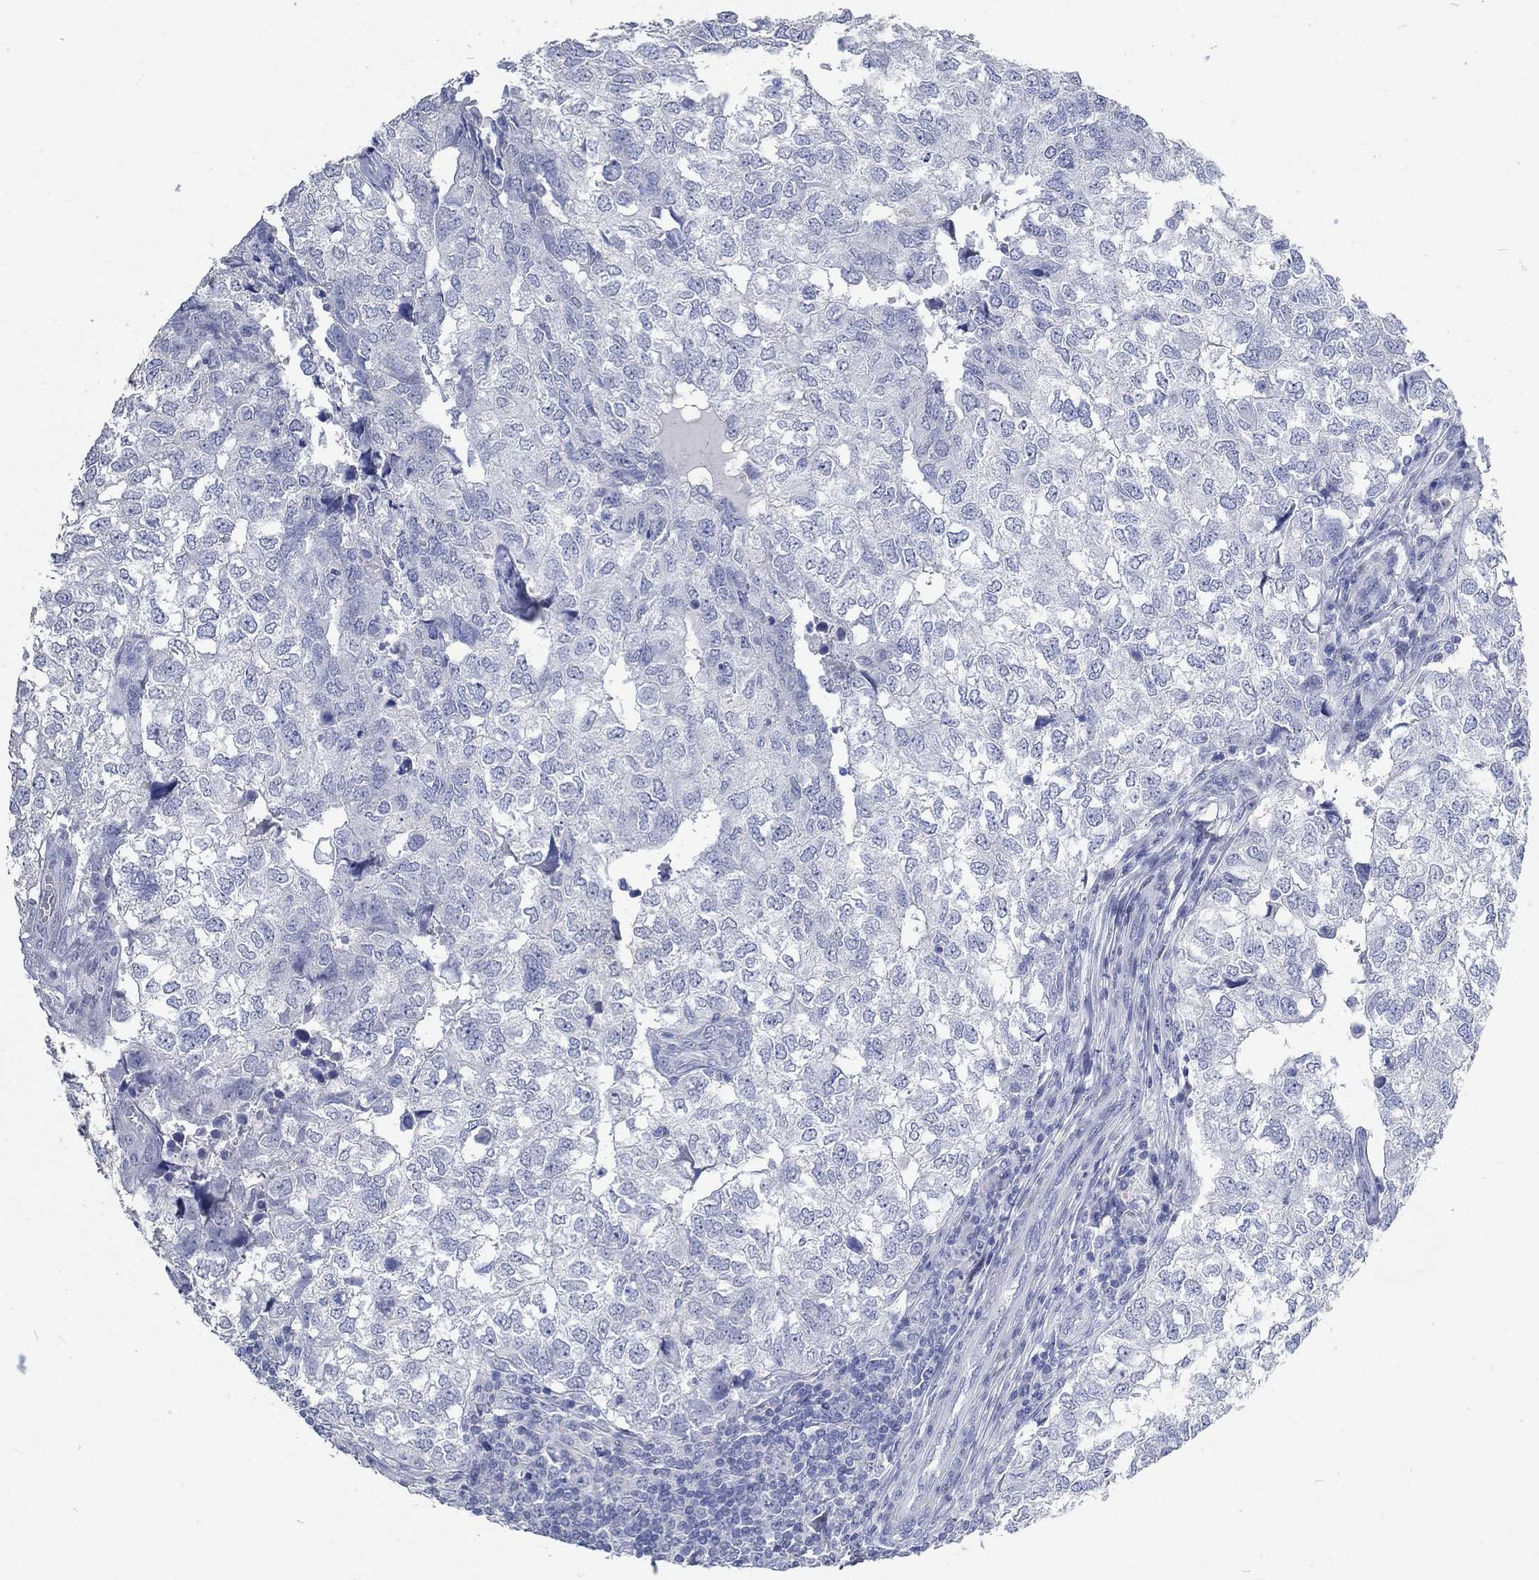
{"staining": {"intensity": "negative", "quantity": "none", "location": "none"}, "tissue": "breast cancer", "cell_type": "Tumor cells", "image_type": "cancer", "snomed": [{"axis": "morphology", "description": "Duct carcinoma"}, {"axis": "topography", "description": "Breast"}], "caption": "Immunohistochemistry (IHC) micrograph of infiltrating ductal carcinoma (breast) stained for a protein (brown), which displays no staining in tumor cells.", "gene": "C4orf47", "patient": {"sex": "female", "age": 30}}